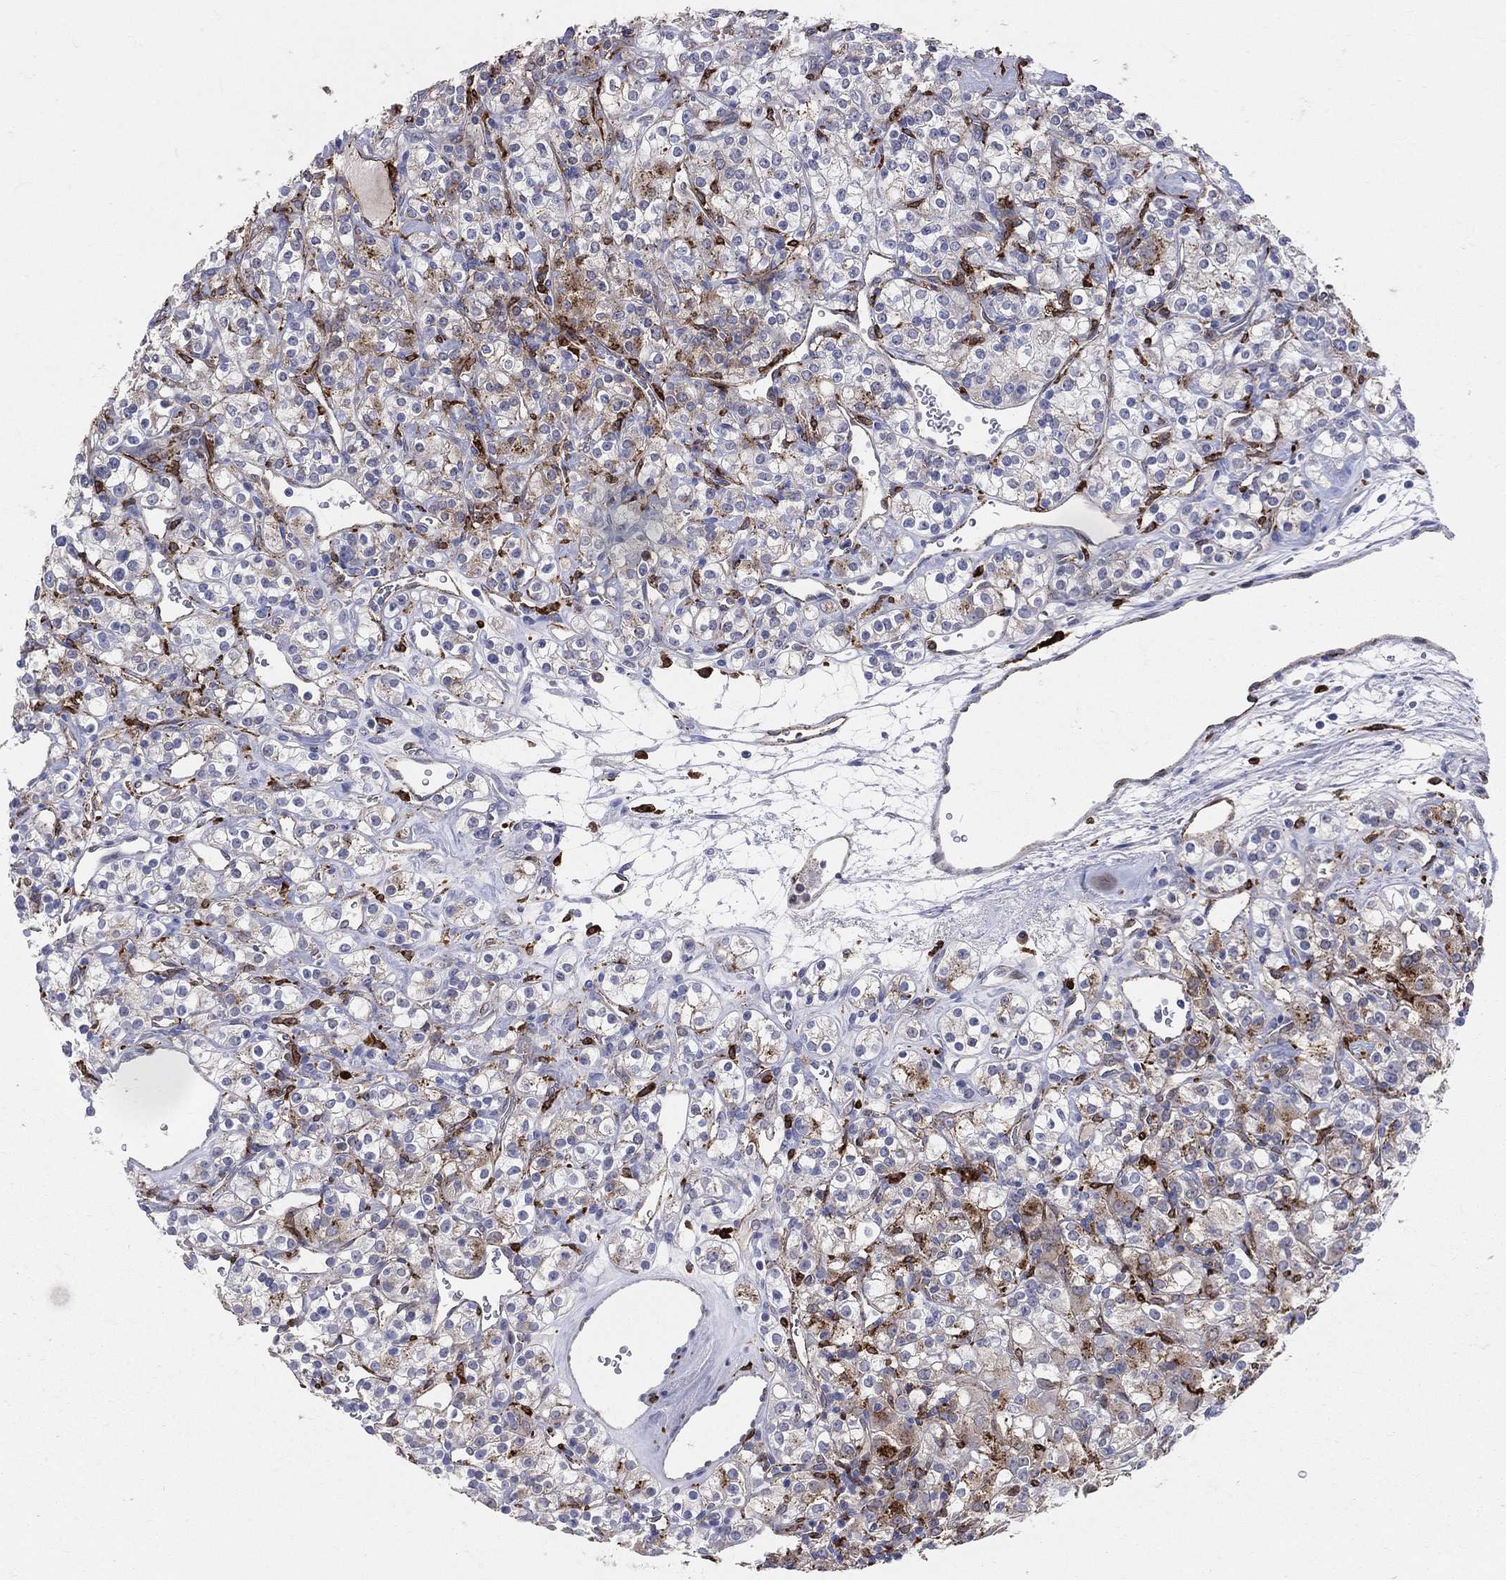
{"staining": {"intensity": "moderate", "quantity": "<25%", "location": "cytoplasmic/membranous"}, "tissue": "renal cancer", "cell_type": "Tumor cells", "image_type": "cancer", "snomed": [{"axis": "morphology", "description": "Adenocarcinoma, NOS"}, {"axis": "topography", "description": "Kidney"}], "caption": "Immunohistochemical staining of renal cancer shows low levels of moderate cytoplasmic/membranous protein staining in approximately <25% of tumor cells.", "gene": "CD74", "patient": {"sex": "male", "age": 77}}